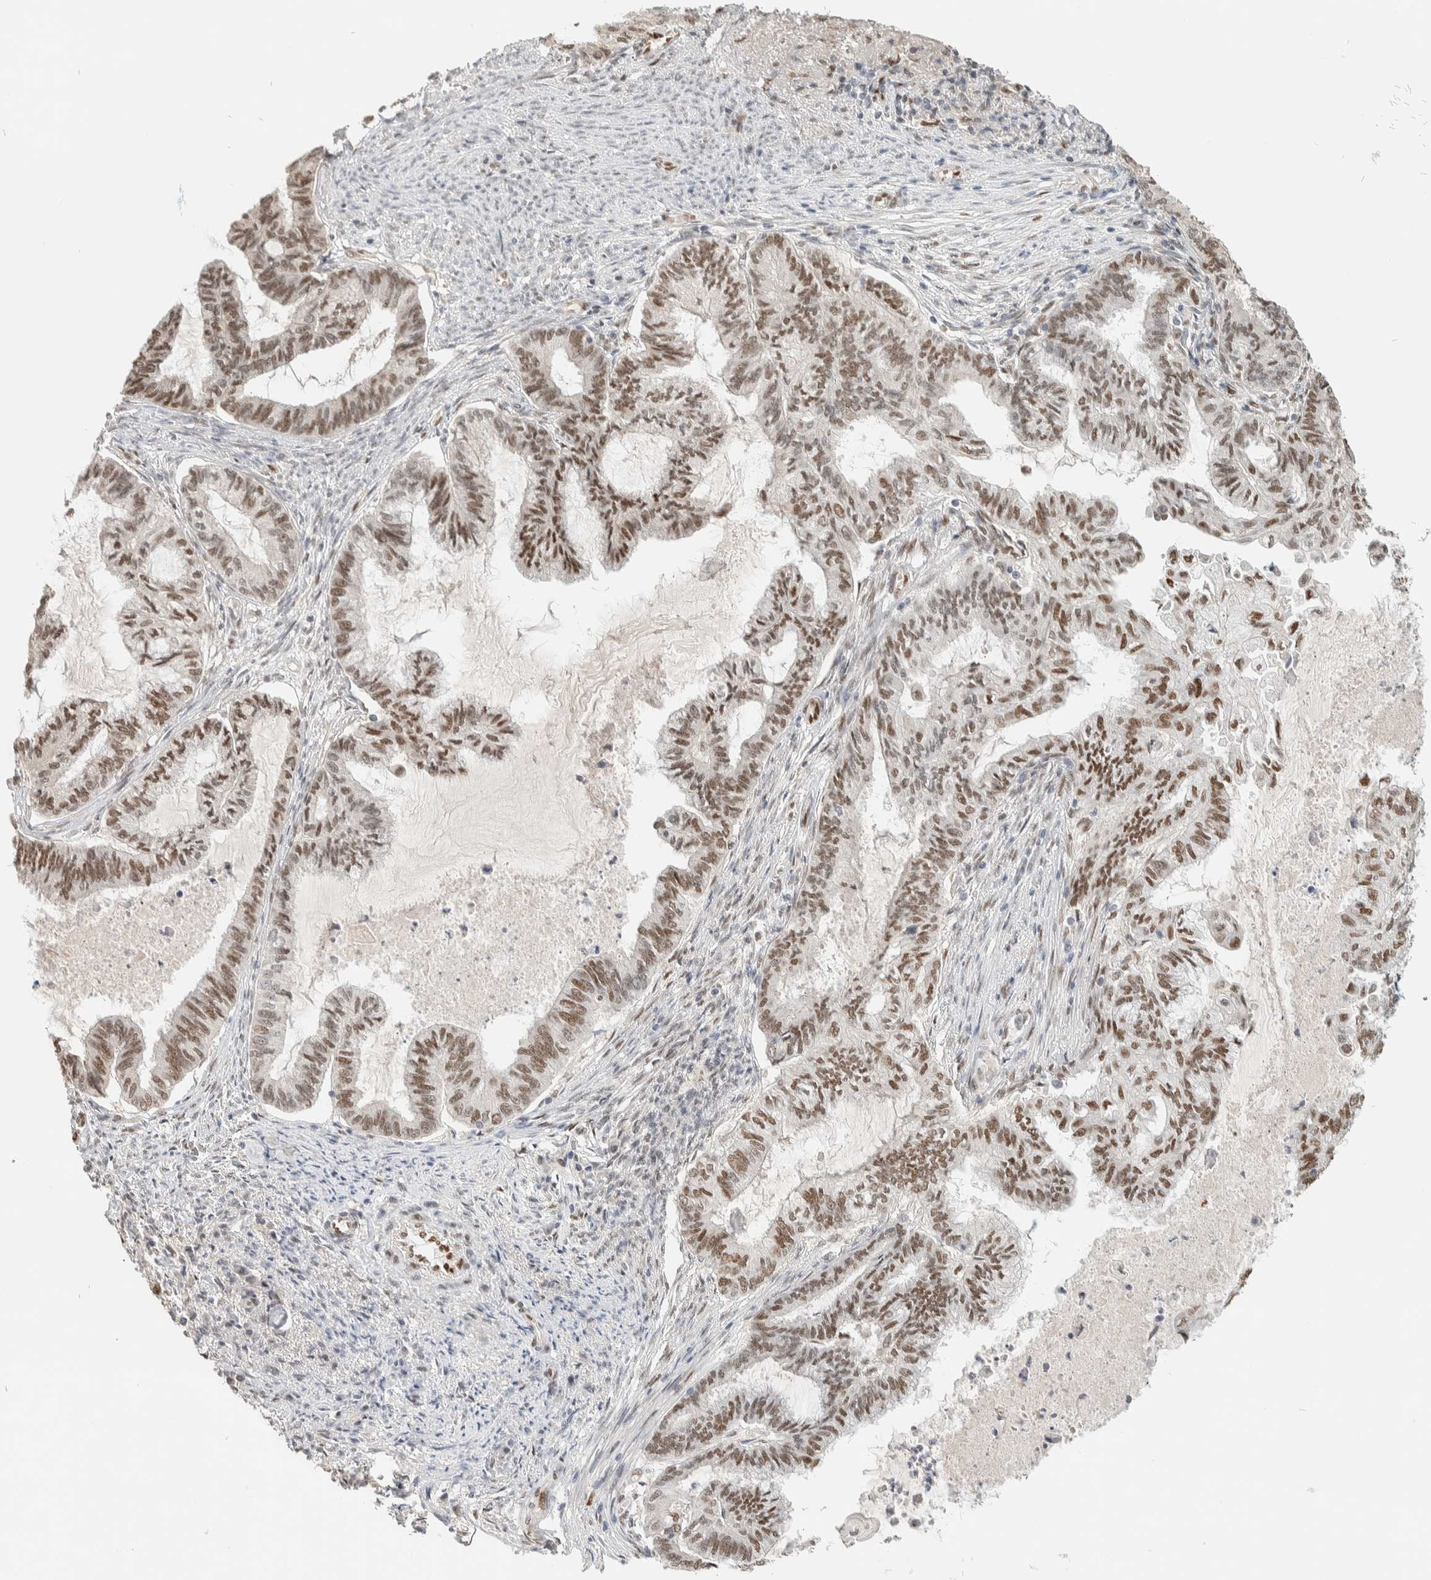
{"staining": {"intensity": "moderate", "quantity": ">75%", "location": "nuclear"}, "tissue": "endometrial cancer", "cell_type": "Tumor cells", "image_type": "cancer", "snomed": [{"axis": "morphology", "description": "Adenocarcinoma, NOS"}, {"axis": "topography", "description": "Endometrium"}], "caption": "Human endometrial adenocarcinoma stained for a protein (brown) shows moderate nuclear positive positivity in approximately >75% of tumor cells.", "gene": "PUS7", "patient": {"sex": "female", "age": 86}}